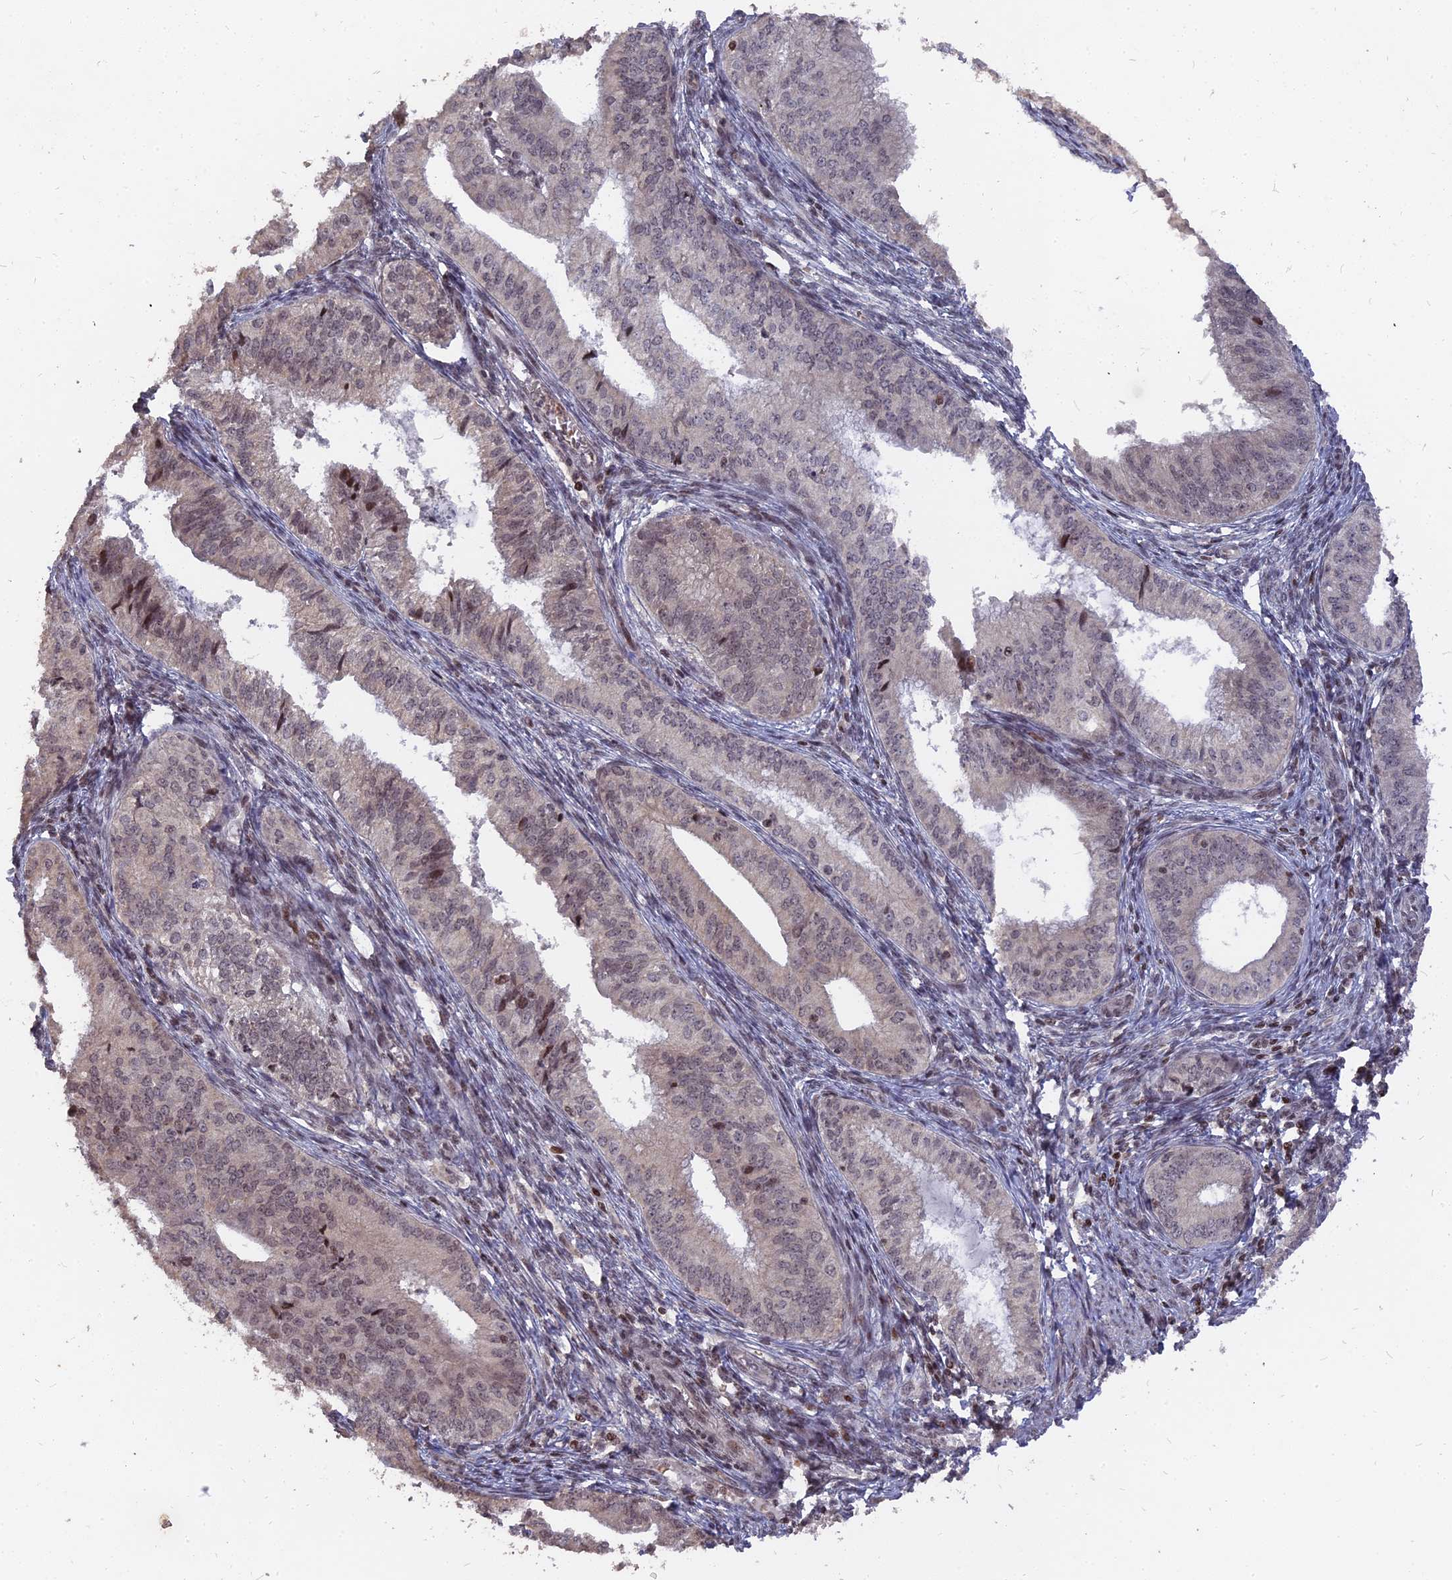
{"staining": {"intensity": "weak", "quantity": "<25%", "location": "nuclear"}, "tissue": "endometrial cancer", "cell_type": "Tumor cells", "image_type": "cancer", "snomed": [{"axis": "morphology", "description": "Adenocarcinoma, NOS"}, {"axis": "topography", "description": "Endometrium"}], "caption": "Tumor cells are negative for brown protein staining in endometrial cancer (adenocarcinoma).", "gene": "NR1H3", "patient": {"sex": "female", "age": 50}}